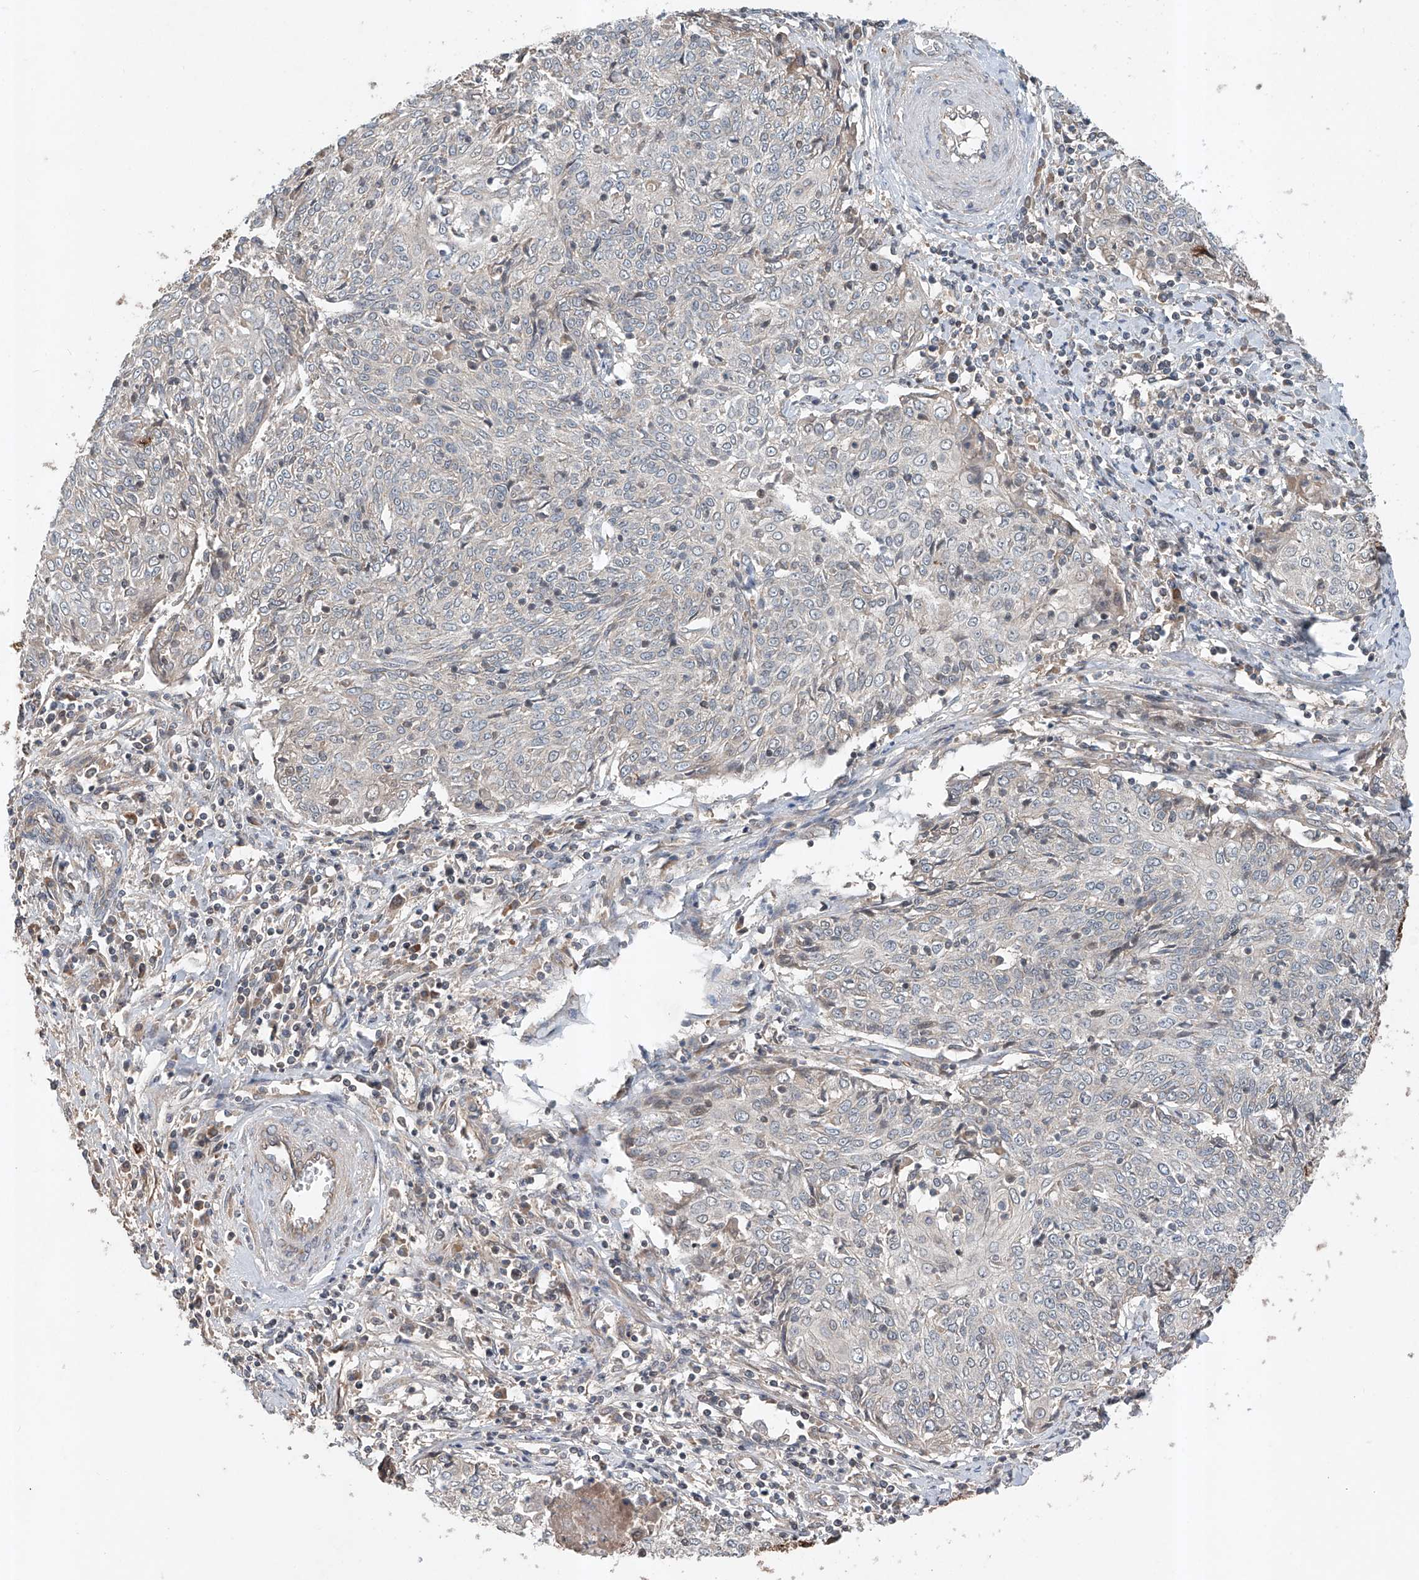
{"staining": {"intensity": "negative", "quantity": "none", "location": "none"}, "tissue": "cervical cancer", "cell_type": "Tumor cells", "image_type": "cancer", "snomed": [{"axis": "morphology", "description": "Squamous cell carcinoma, NOS"}, {"axis": "topography", "description": "Cervix"}], "caption": "The photomicrograph displays no significant expression in tumor cells of cervical squamous cell carcinoma.", "gene": "ADAM23", "patient": {"sex": "female", "age": 48}}